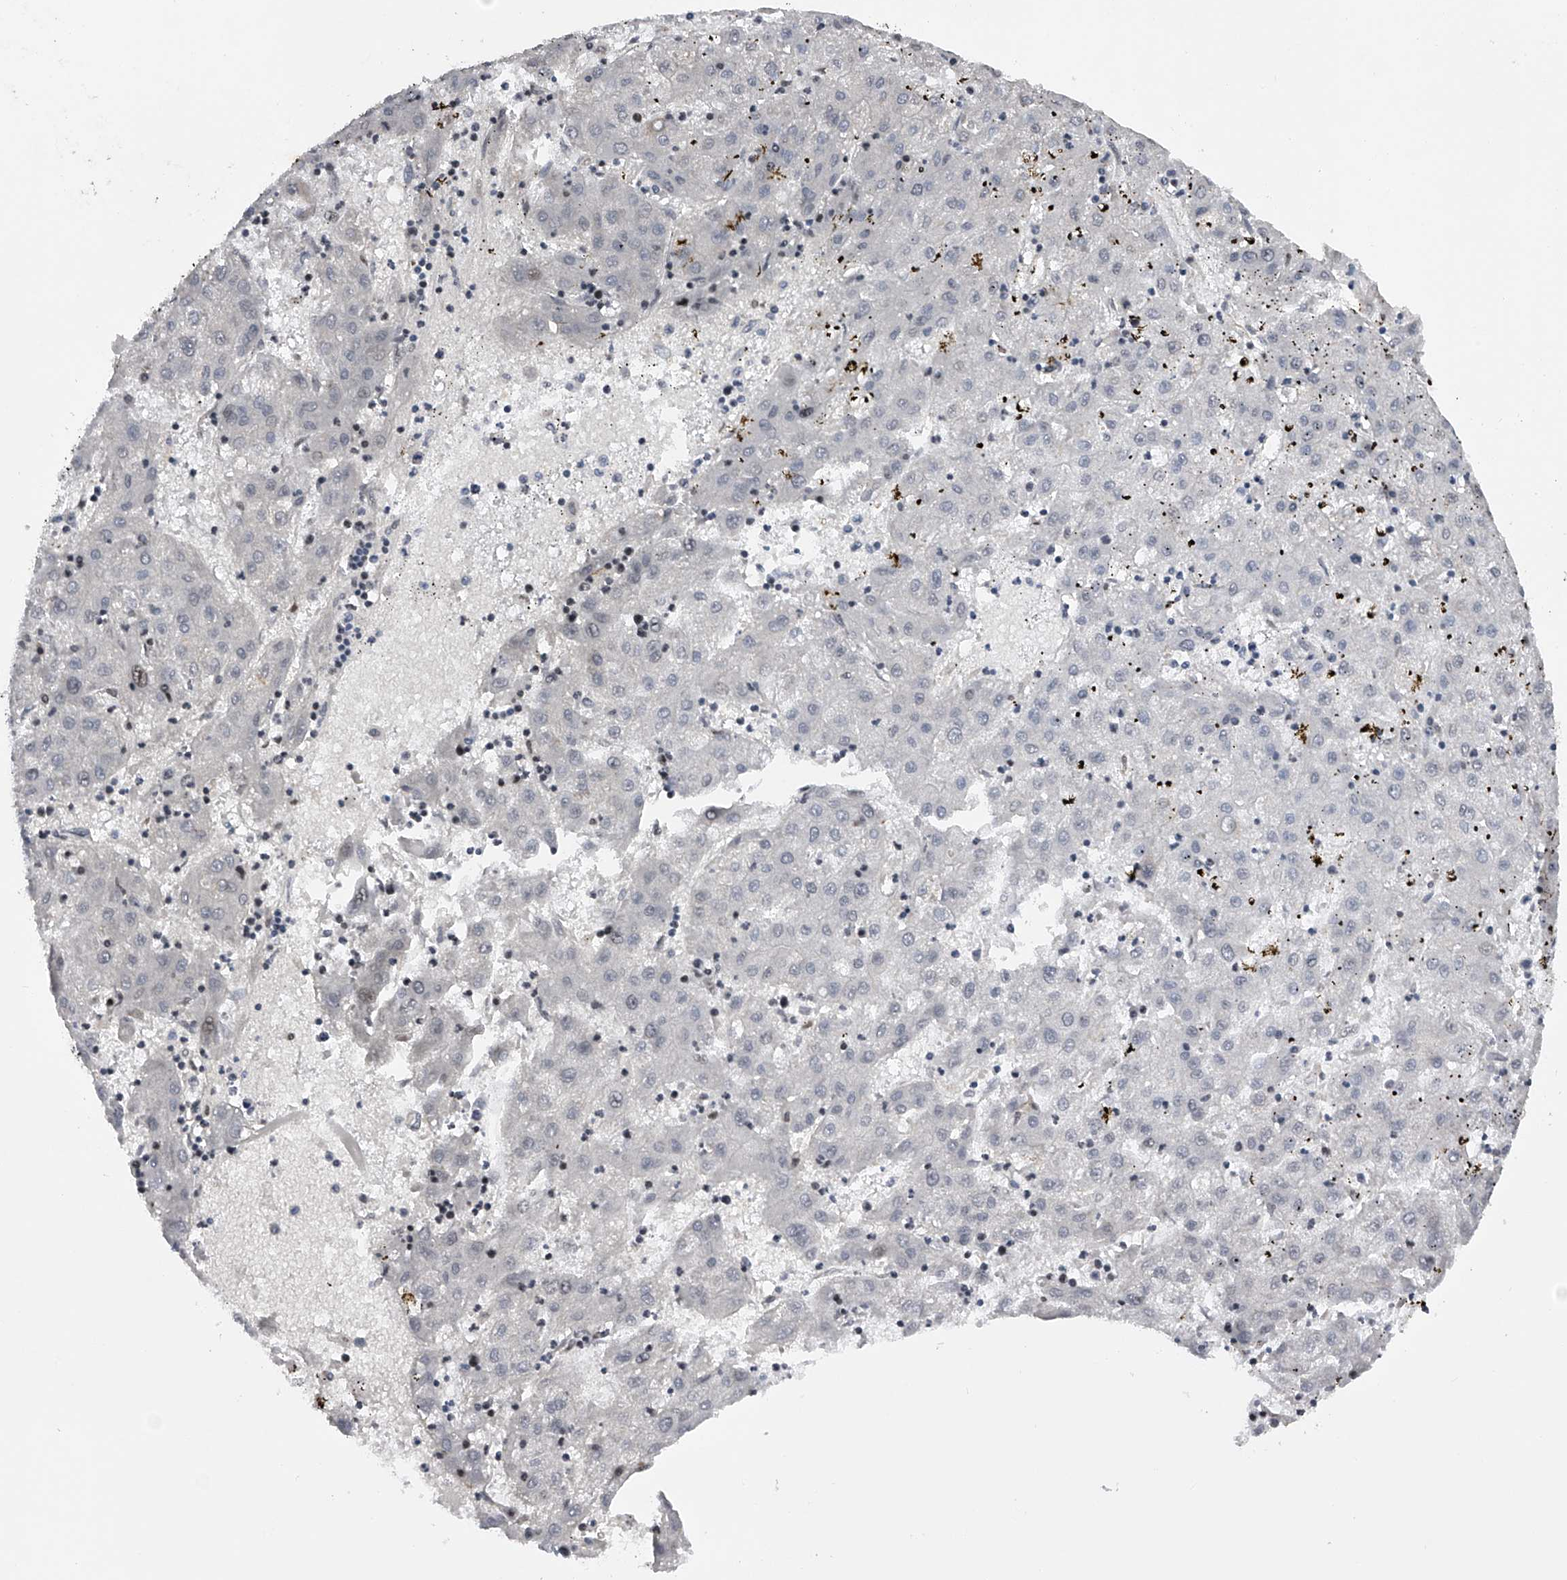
{"staining": {"intensity": "negative", "quantity": "none", "location": "none"}, "tissue": "liver cancer", "cell_type": "Tumor cells", "image_type": "cancer", "snomed": [{"axis": "morphology", "description": "Carcinoma, Hepatocellular, NOS"}, {"axis": "topography", "description": "Liver"}], "caption": "The micrograph reveals no staining of tumor cells in liver cancer (hepatocellular carcinoma). (DAB immunohistochemistry (IHC) with hematoxylin counter stain).", "gene": "RWDD2A", "patient": {"sex": "male", "age": 72}}